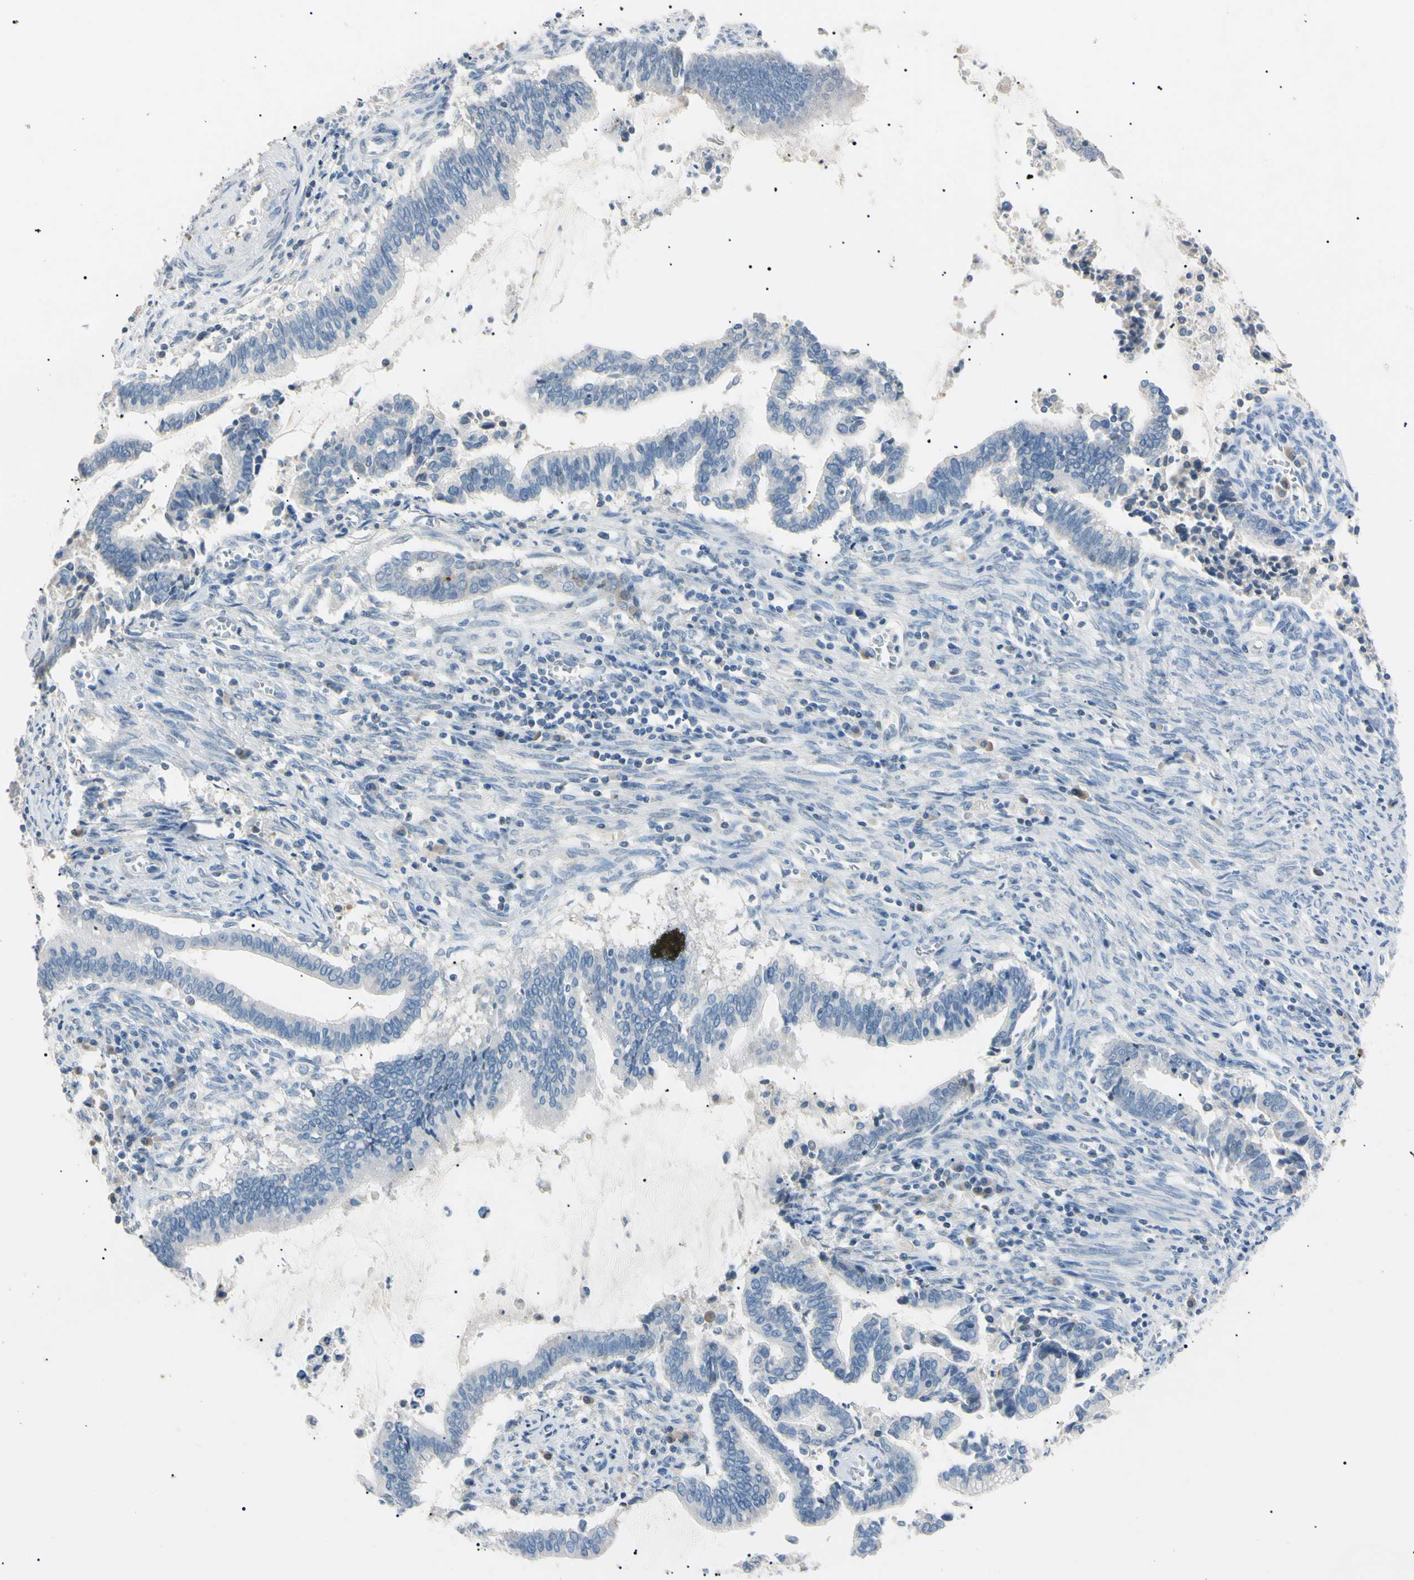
{"staining": {"intensity": "negative", "quantity": "none", "location": "none"}, "tissue": "cervical cancer", "cell_type": "Tumor cells", "image_type": "cancer", "snomed": [{"axis": "morphology", "description": "Adenocarcinoma, NOS"}, {"axis": "topography", "description": "Cervix"}], "caption": "The immunohistochemistry micrograph has no significant positivity in tumor cells of cervical cancer (adenocarcinoma) tissue.", "gene": "CGB3", "patient": {"sex": "female", "age": 44}}